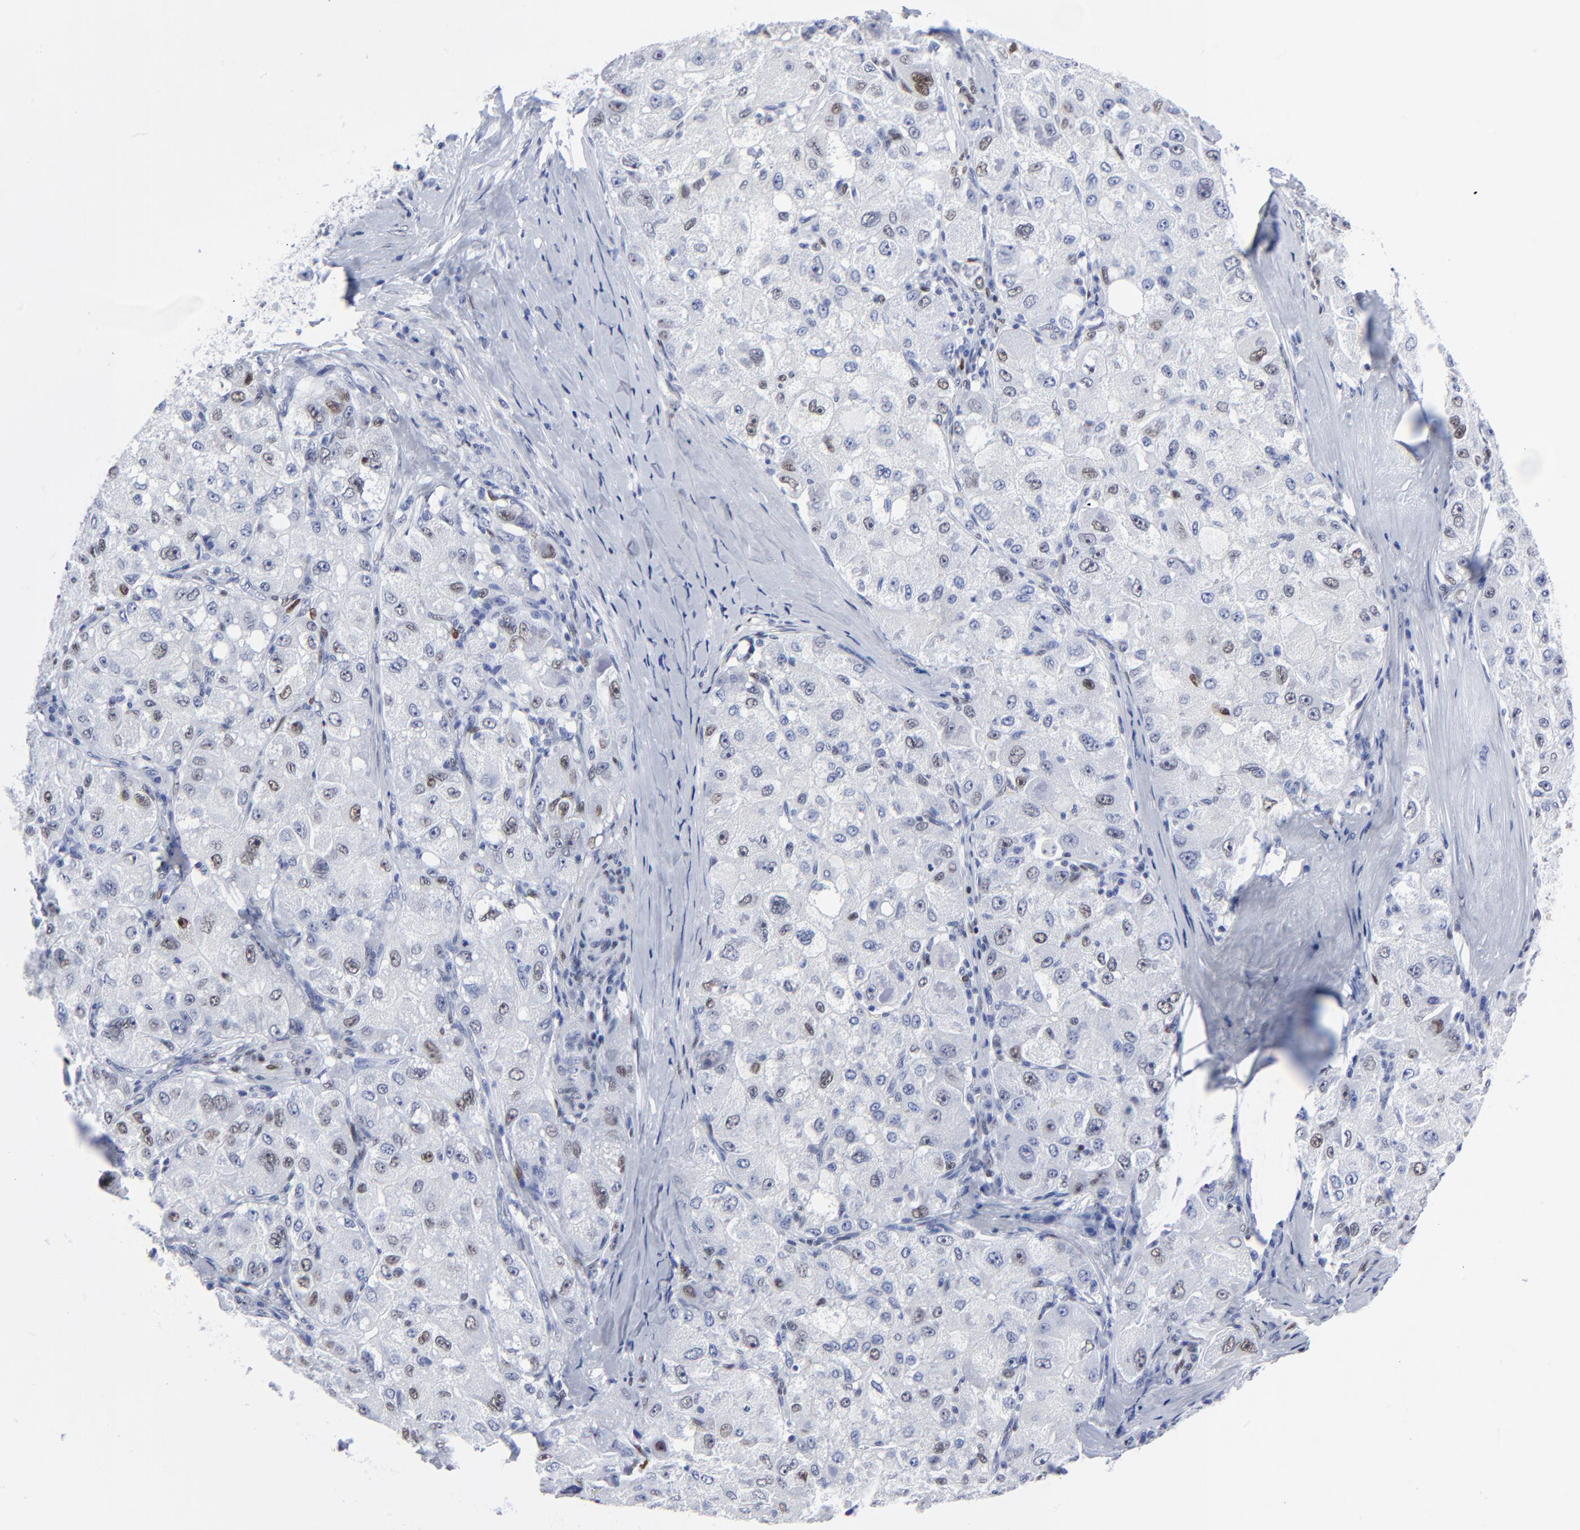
{"staining": {"intensity": "weak", "quantity": "<25%", "location": "nuclear"}, "tissue": "liver cancer", "cell_type": "Tumor cells", "image_type": "cancer", "snomed": [{"axis": "morphology", "description": "Carcinoma, Hepatocellular, NOS"}, {"axis": "topography", "description": "Liver"}], "caption": "Immunohistochemistry (IHC) histopathology image of neoplastic tissue: human liver cancer stained with DAB displays no significant protein expression in tumor cells.", "gene": "JUN", "patient": {"sex": "male", "age": 80}}